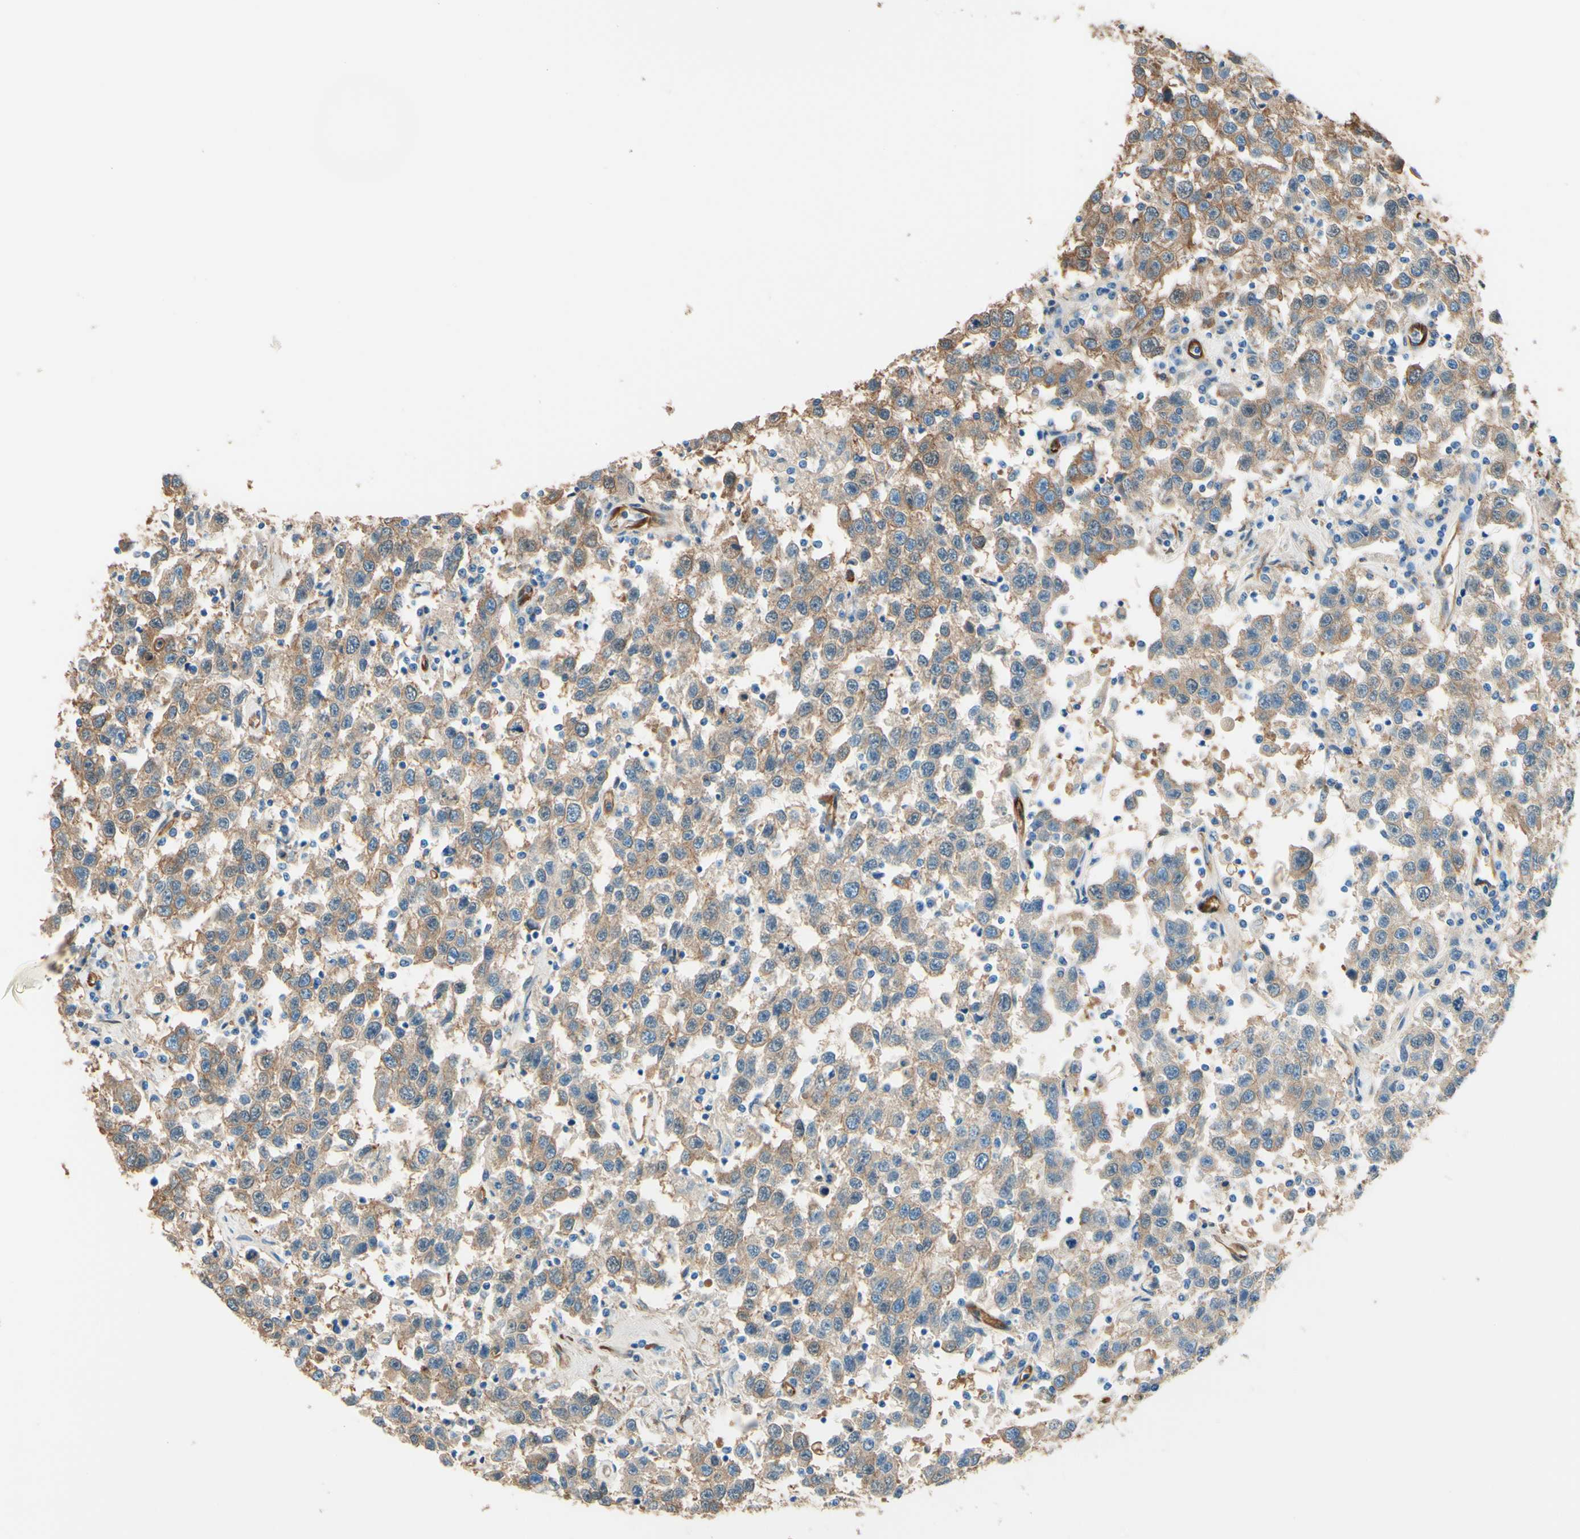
{"staining": {"intensity": "moderate", "quantity": ">75%", "location": "cytoplasmic/membranous"}, "tissue": "testis cancer", "cell_type": "Tumor cells", "image_type": "cancer", "snomed": [{"axis": "morphology", "description": "Seminoma, NOS"}, {"axis": "topography", "description": "Testis"}], "caption": "Human testis cancer stained with a protein marker reveals moderate staining in tumor cells.", "gene": "DPYSL3", "patient": {"sex": "male", "age": 41}}